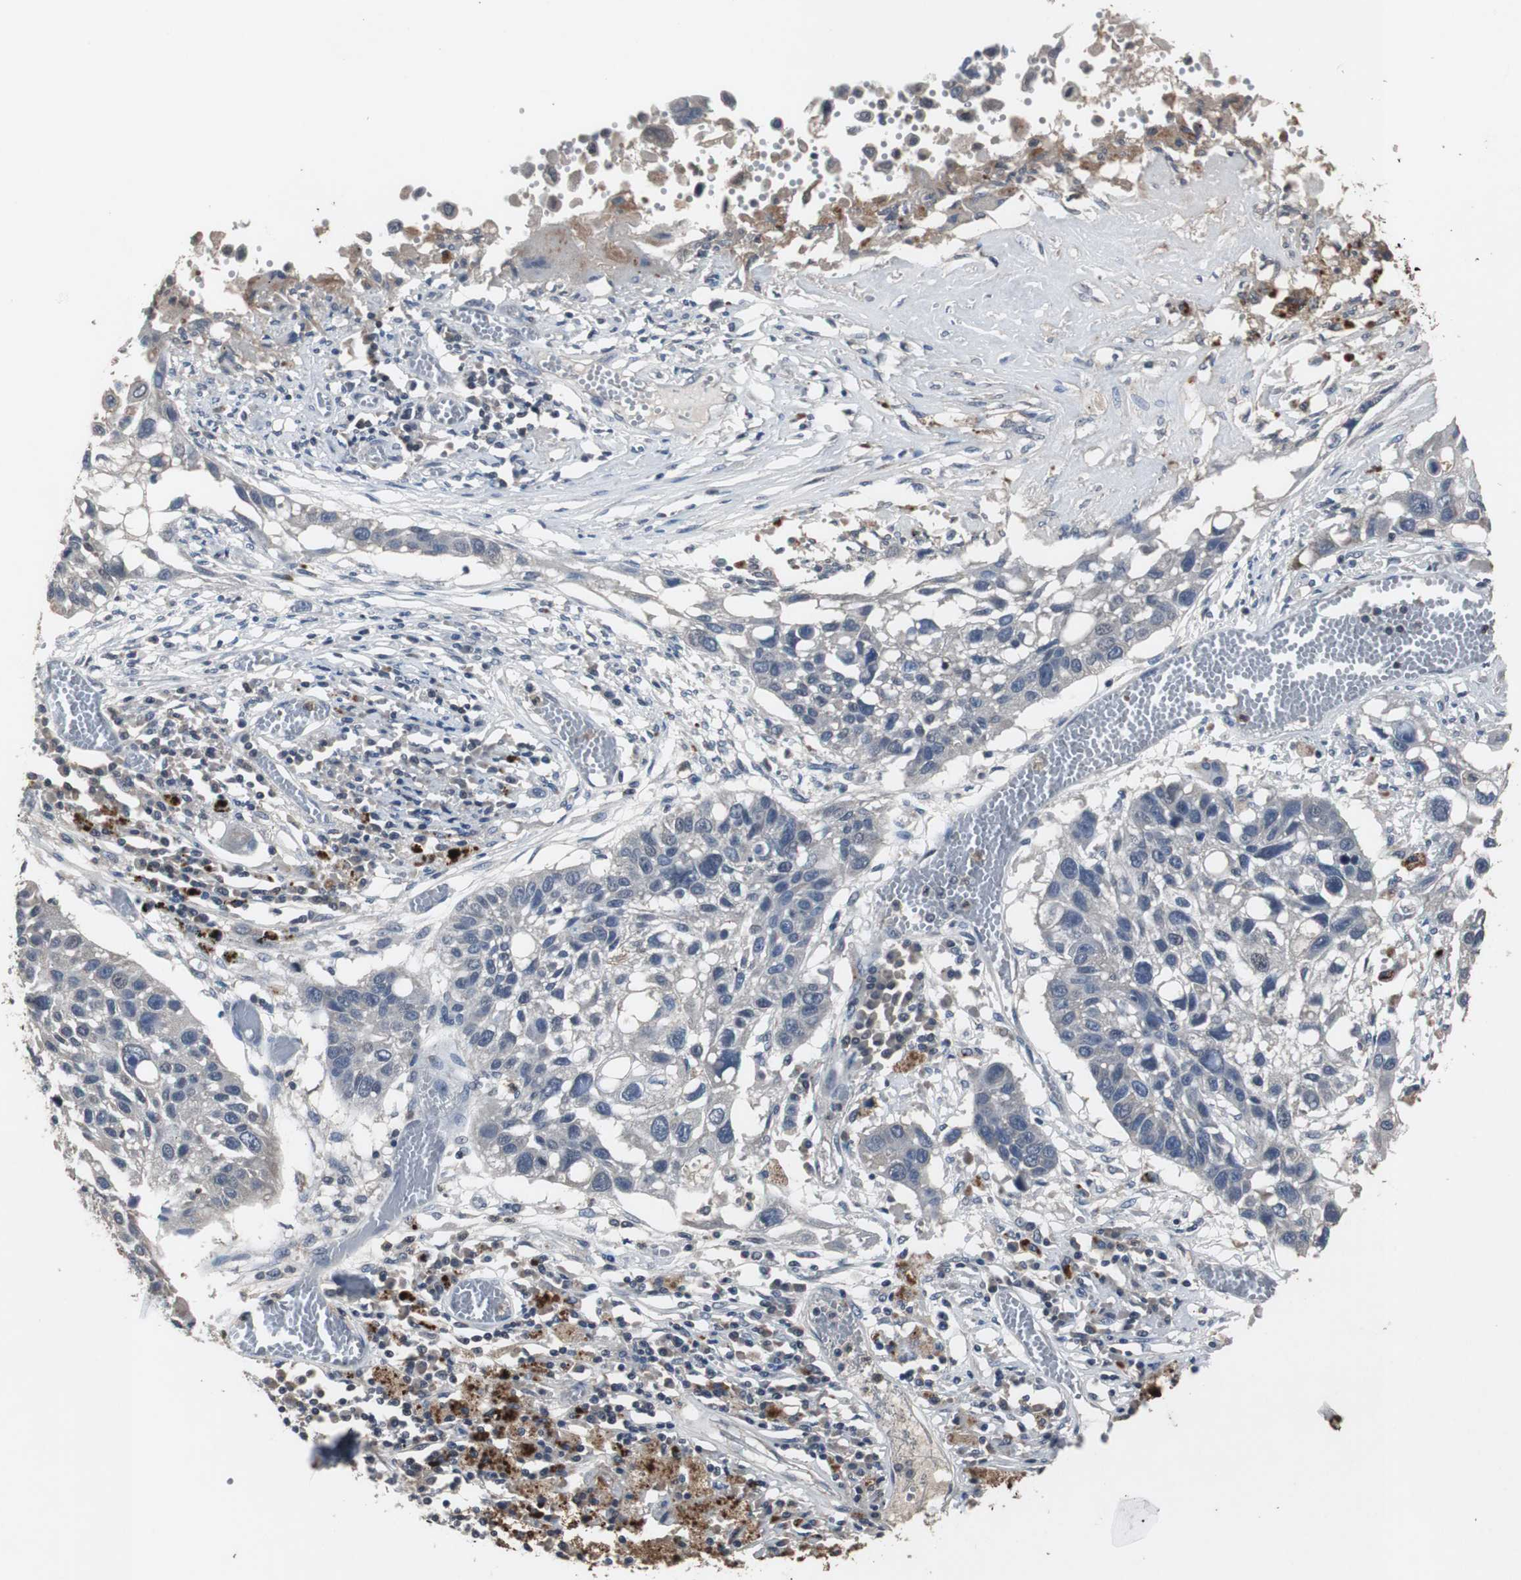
{"staining": {"intensity": "weak", "quantity": "25%-75%", "location": "cytoplasmic/membranous"}, "tissue": "lung cancer", "cell_type": "Tumor cells", "image_type": "cancer", "snomed": [{"axis": "morphology", "description": "Squamous cell carcinoma, NOS"}, {"axis": "topography", "description": "Lung"}], "caption": "An immunohistochemistry (IHC) micrograph of neoplastic tissue is shown. Protein staining in brown highlights weak cytoplasmic/membranous positivity in lung cancer within tumor cells.", "gene": "ADNP2", "patient": {"sex": "male", "age": 71}}